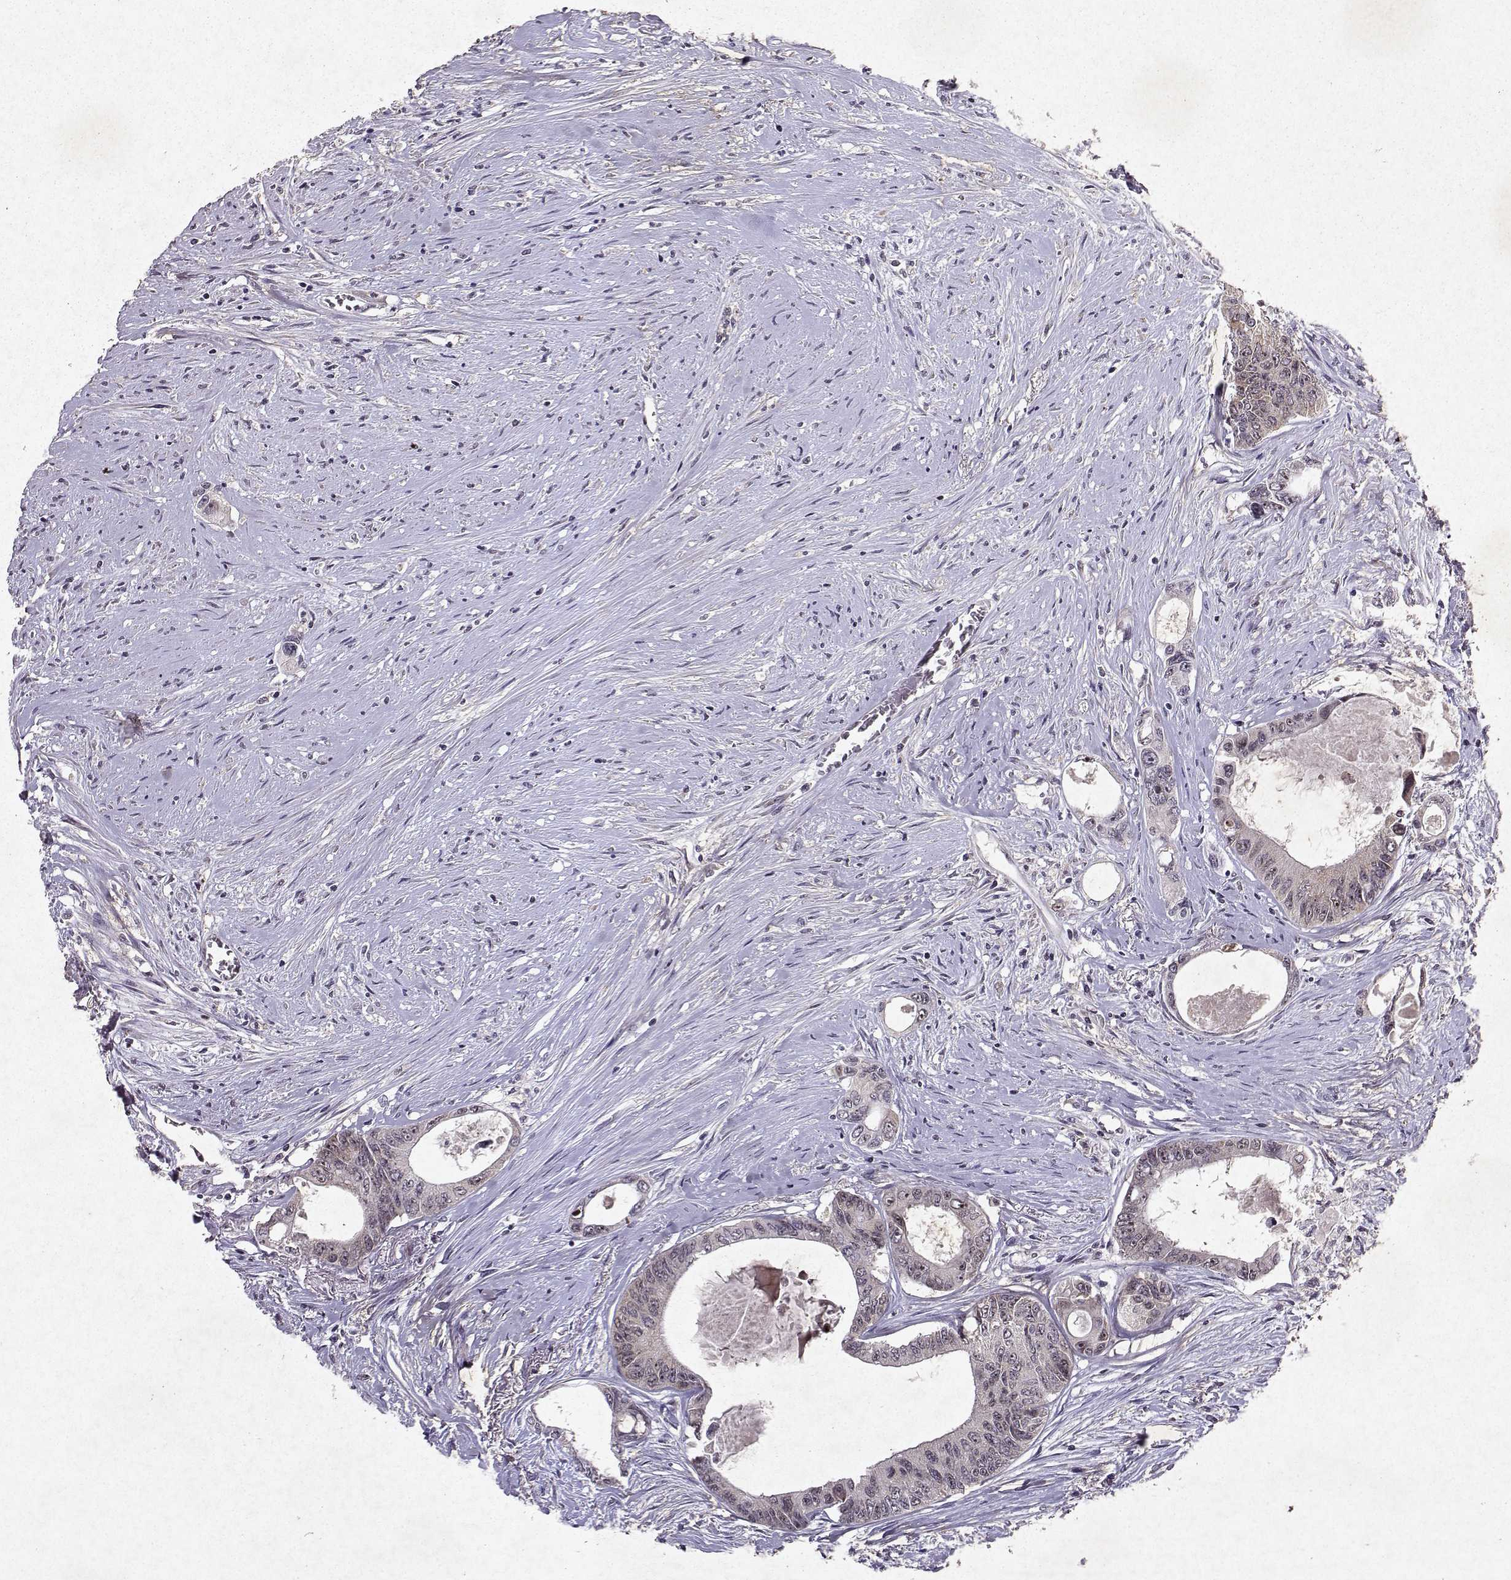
{"staining": {"intensity": "weak", "quantity": "25%-75%", "location": "cytoplasmic/membranous,nuclear"}, "tissue": "colorectal cancer", "cell_type": "Tumor cells", "image_type": "cancer", "snomed": [{"axis": "morphology", "description": "Adenocarcinoma, NOS"}, {"axis": "topography", "description": "Rectum"}], "caption": "DAB (3,3'-diaminobenzidine) immunohistochemical staining of human colorectal adenocarcinoma demonstrates weak cytoplasmic/membranous and nuclear protein staining in approximately 25%-75% of tumor cells.", "gene": "DDX56", "patient": {"sex": "male", "age": 59}}